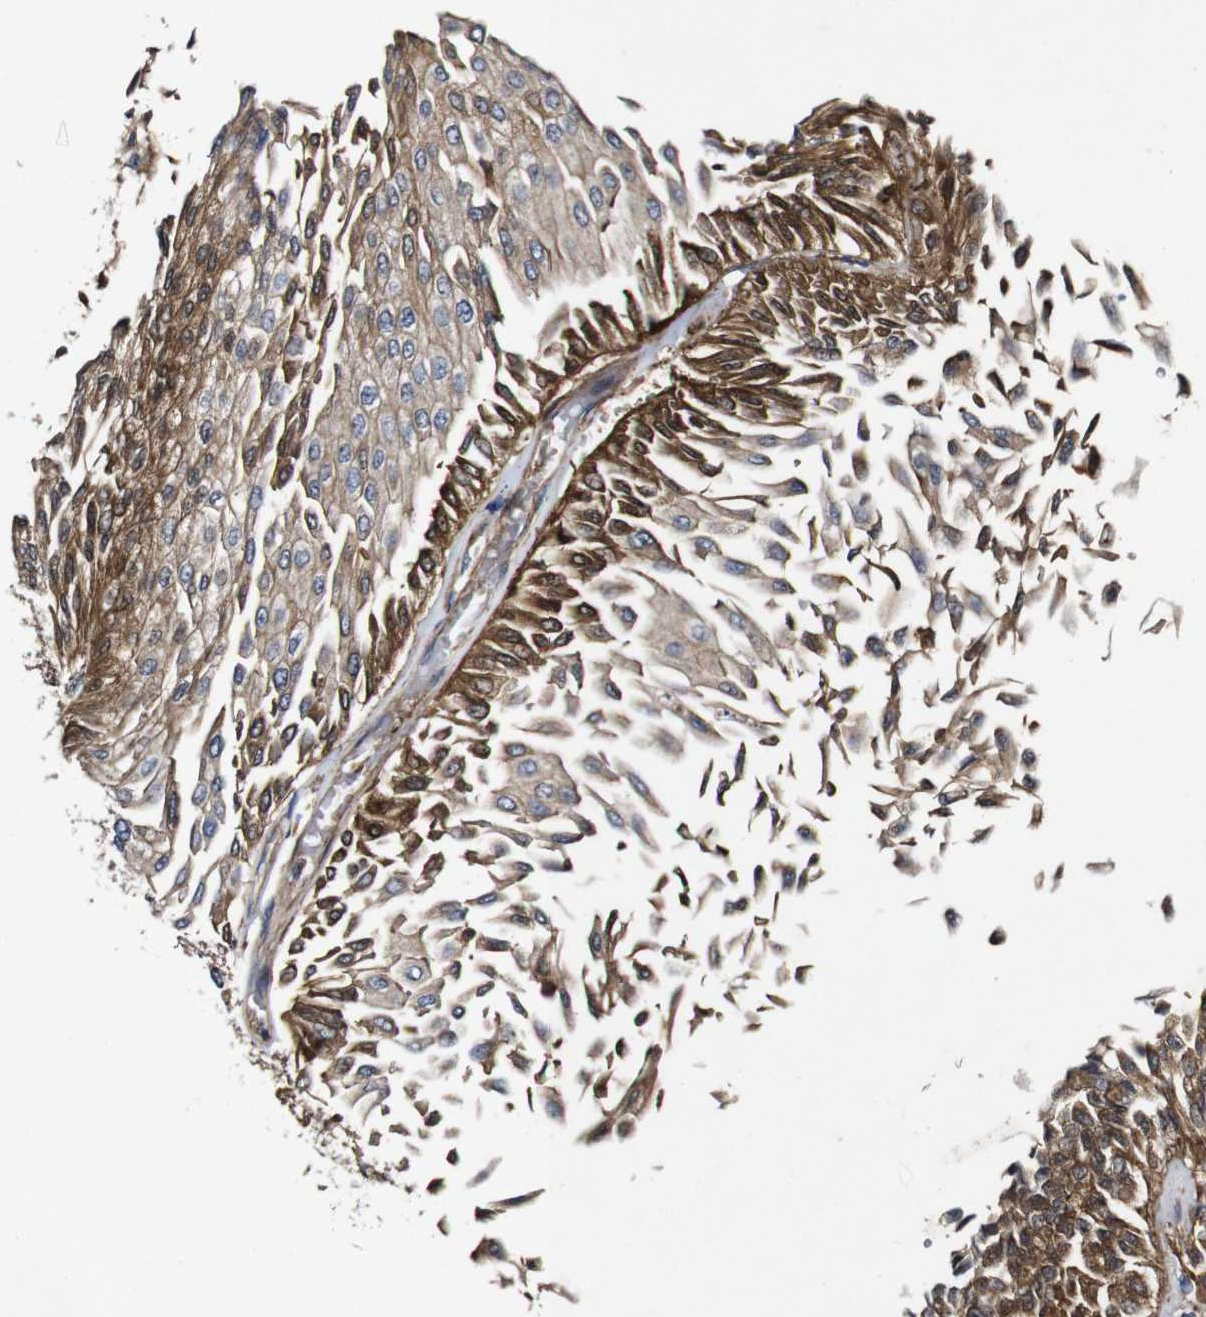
{"staining": {"intensity": "moderate", "quantity": ">75%", "location": "cytoplasmic/membranous"}, "tissue": "urothelial cancer", "cell_type": "Tumor cells", "image_type": "cancer", "snomed": [{"axis": "morphology", "description": "Urothelial carcinoma, Low grade"}, {"axis": "topography", "description": "Urinary bladder"}], "caption": "Low-grade urothelial carcinoma stained with a brown dye displays moderate cytoplasmic/membranous positive positivity in about >75% of tumor cells.", "gene": "GSDME", "patient": {"sex": "male", "age": 67}}